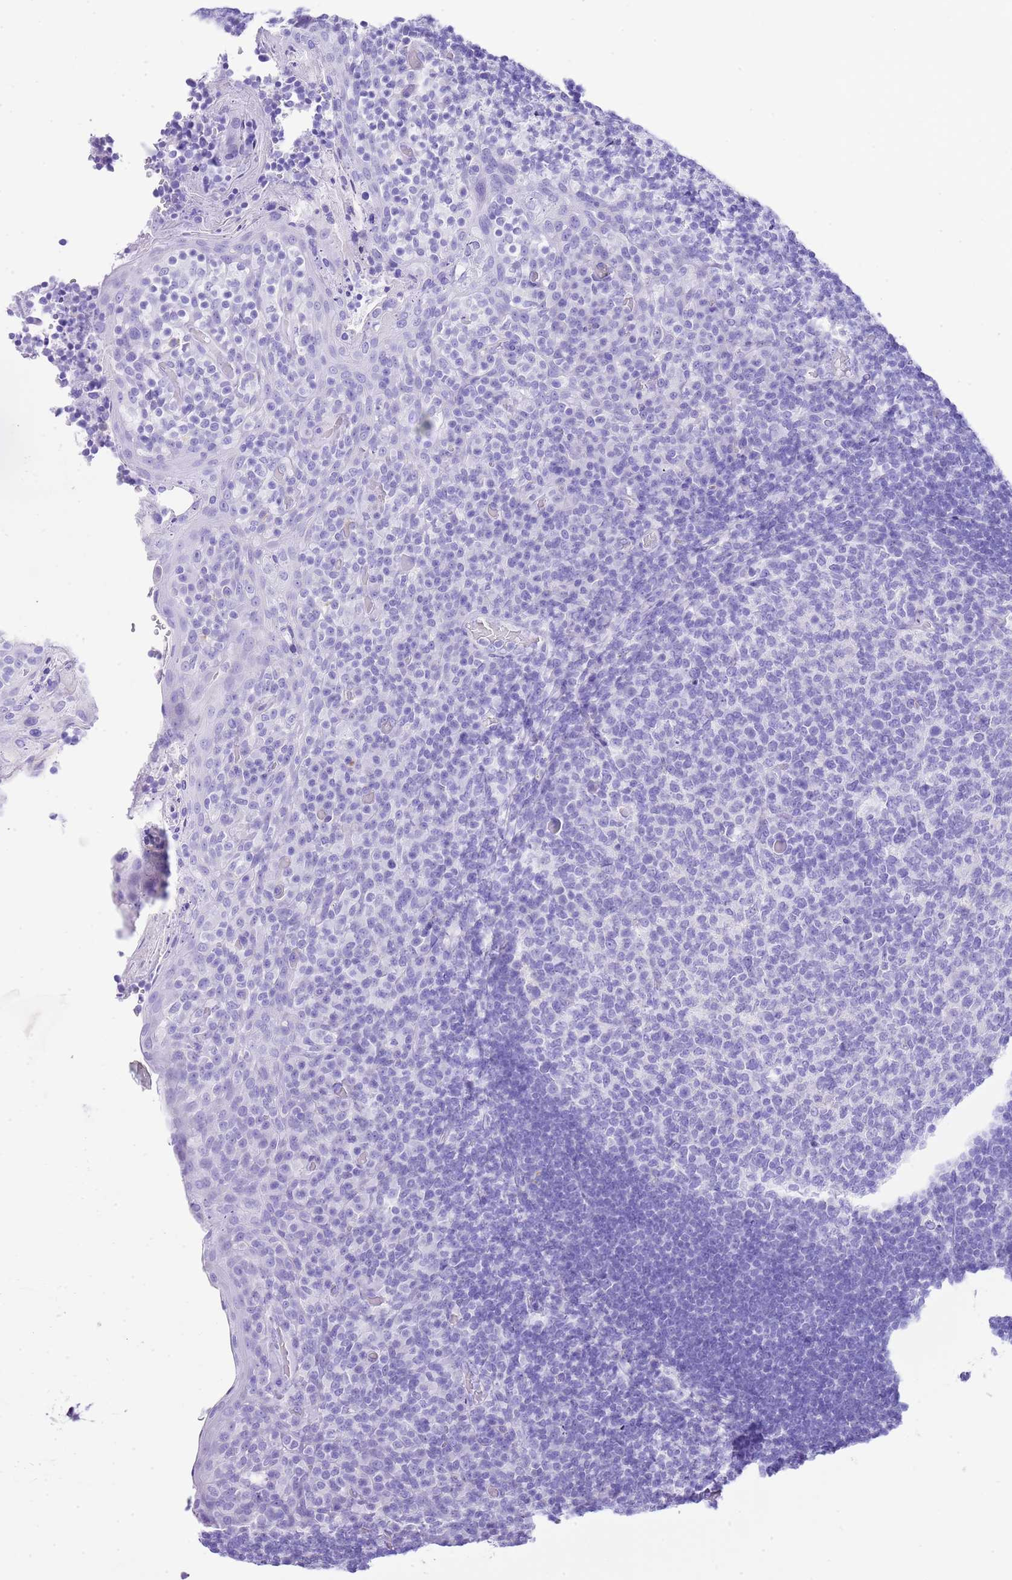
{"staining": {"intensity": "negative", "quantity": "none", "location": "none"}, "tissue": "tonsil", "cell_type": "Germinal center cells", "image_type": "normal", "snomed": [{"axis": "morphology", "description": "Normal tissue, NOS"}, {"axis": "topography", "description": "Tonsil"}], "caption": "Immunohistochemistry (IHC) photomicrograph of unremarkable human tonsil stained for a protein (brown), which demonstrates no staining in germinal center cells. (DAB IHC visualized using brightfield microscopy, high magnification).", "gene": "KCNC1", "patient": {"sex": "female", "age": 10}}